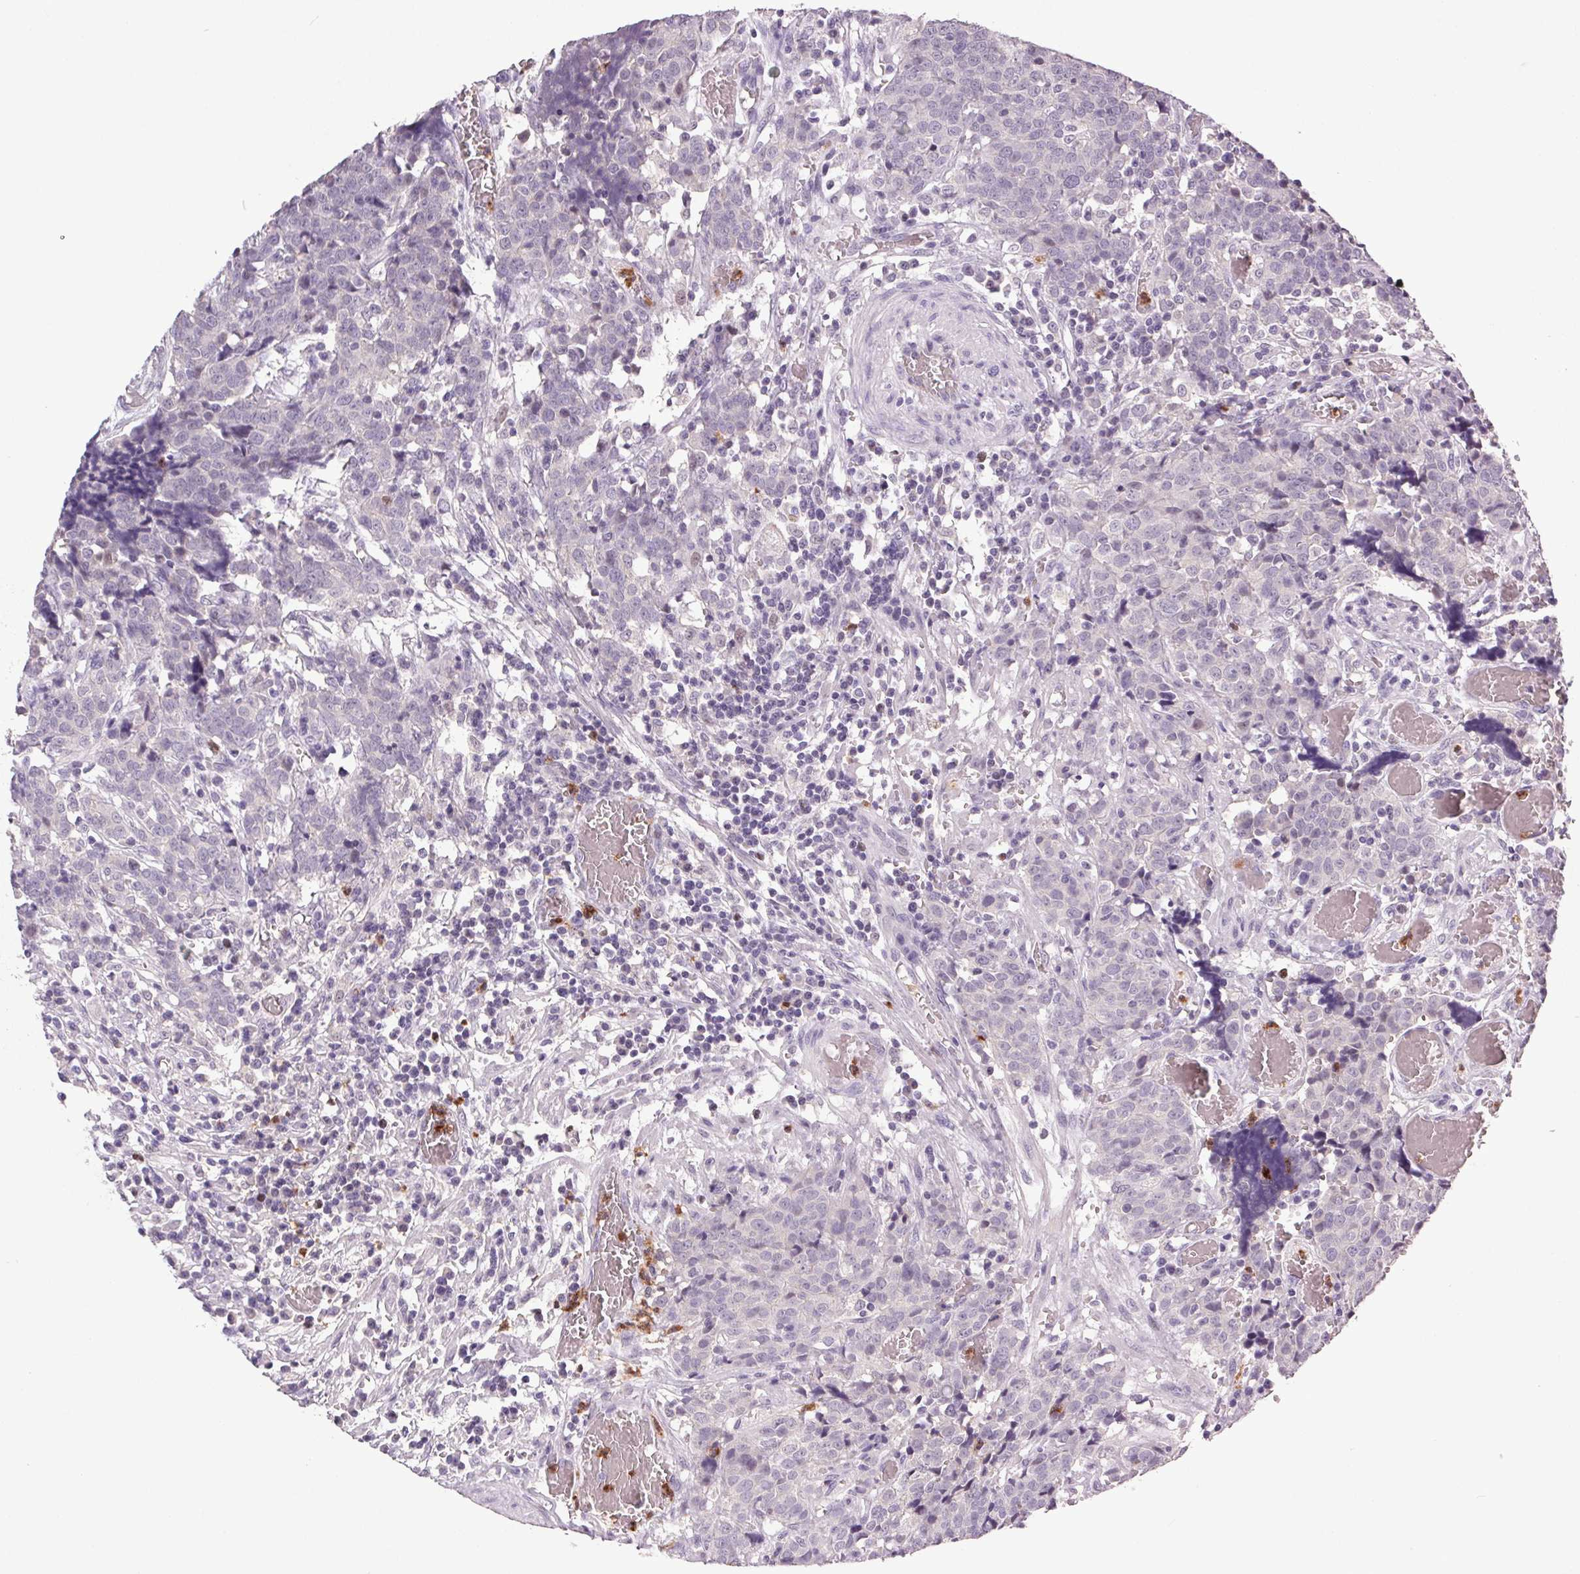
{"staining": {"intensity": "negative", "quantity": "none", "location": "none"}, "tissue": "prostate cancer", "cell_type": "Tumor cells", "image_type": "cancer", "snomed": [{"axis": "morphology", "description": "Adenocarcinoma, High grade"}, {"axis": "topography", "description": "Prostate and seminal vesicle, NOS"}], "caption": "The photomicrograph displays no significant staining in tumor cells of prostate cancer (adenocarcinoma (high-grade)).", "gene": "TRDN", "patient": {"sex": "male", "age": 60}}